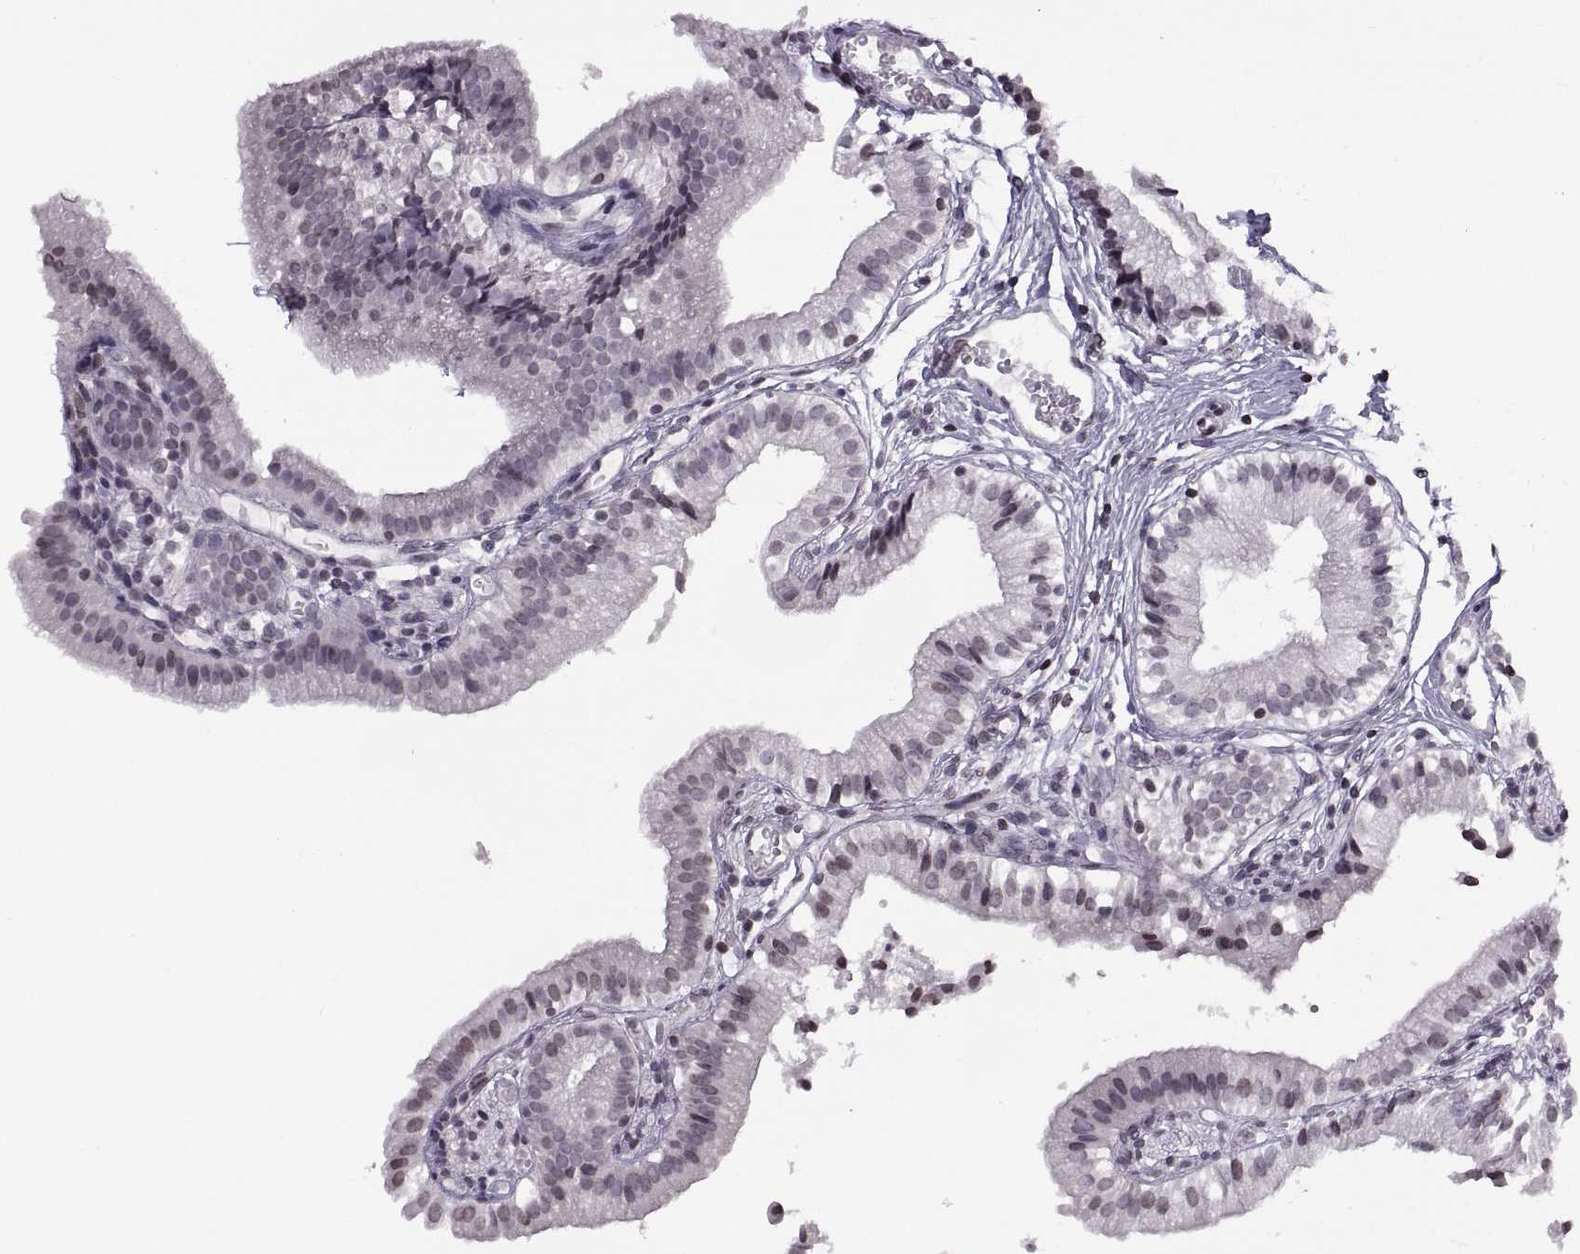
{"staining": {"intensity": "weak", "quantity": "25%-75%", "location": "nuclear"}, "tissue": "gallbladder", "cell_type": "Glandular cells", "image_type": "normal", "snomed": [{"axis": "morphology", "description": "Normal tissue, NOS"}, {"axis": "topography", "description": "Gallbladder"}], "caption": "A low amount of weak nuclear positivity is present in approximately 25%-75% of glandular cells in unremarkable gallbladder.", "gene": "H1", "patient": {"sex": "female", "age": 47}}